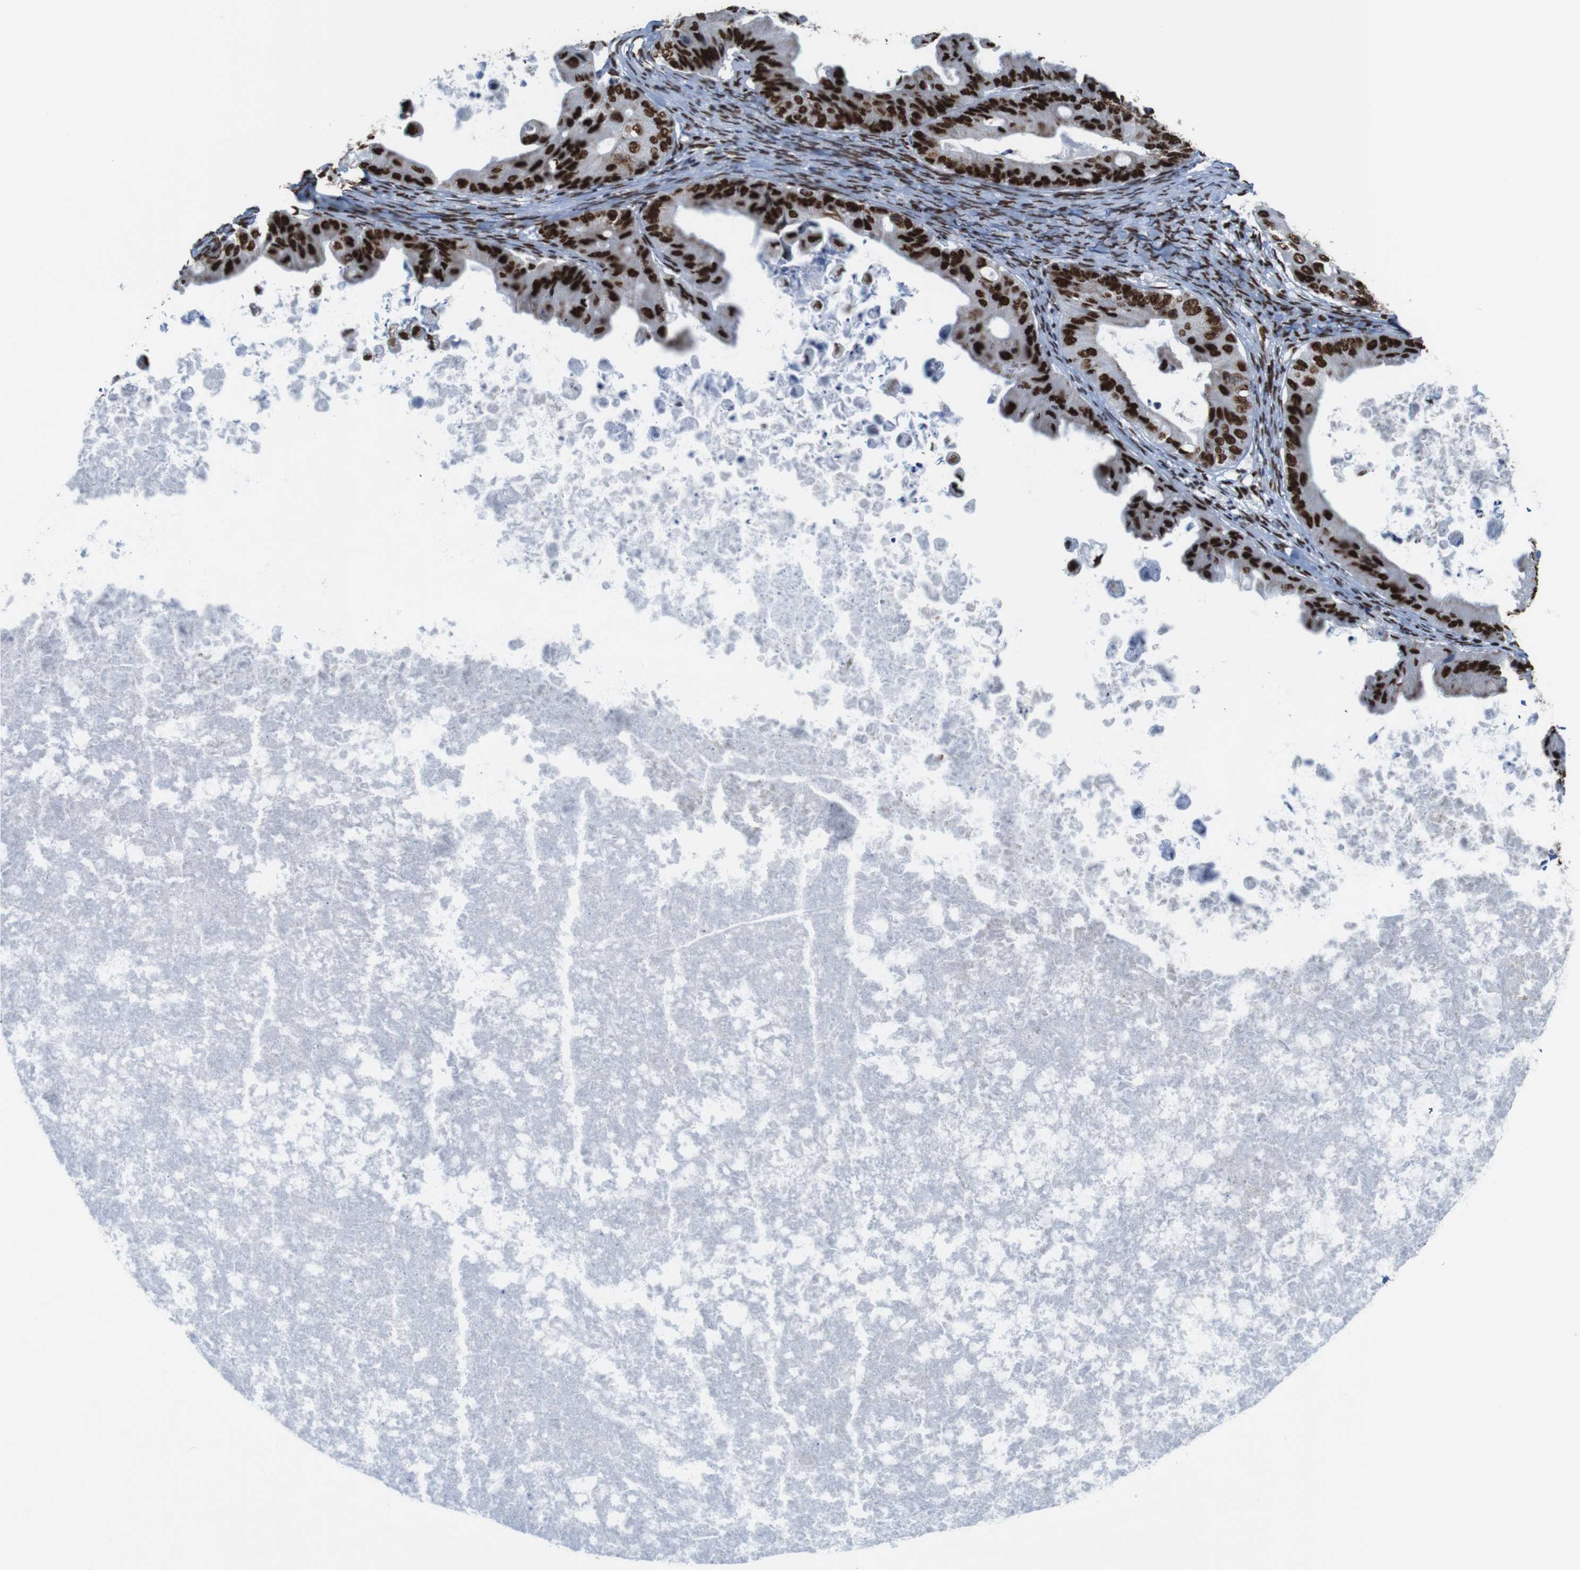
{"staining": {"intensity": "strong", "quantity": ">75%", "location": "nuclear"}, "tissue": "ovarian cancer", "cell_type": "Tumor cells", "image_type": "cancer", "snomed": [{"axis": "morphology", "description": "Cystadenocarcinoma, mucinous, NOS"}, {"axis": "topography", "description": "Ovary"}], "caption": "The immunohistochemical stain highlights strong nuclear staining in tumor cells of ovarian mucinous cystadenocarcinoma tissue. (DAB = brown stain, brightfield microscopy at high magnification).", "gene": "ROMO1", "patient": {"sex": "female", "age": 37}}